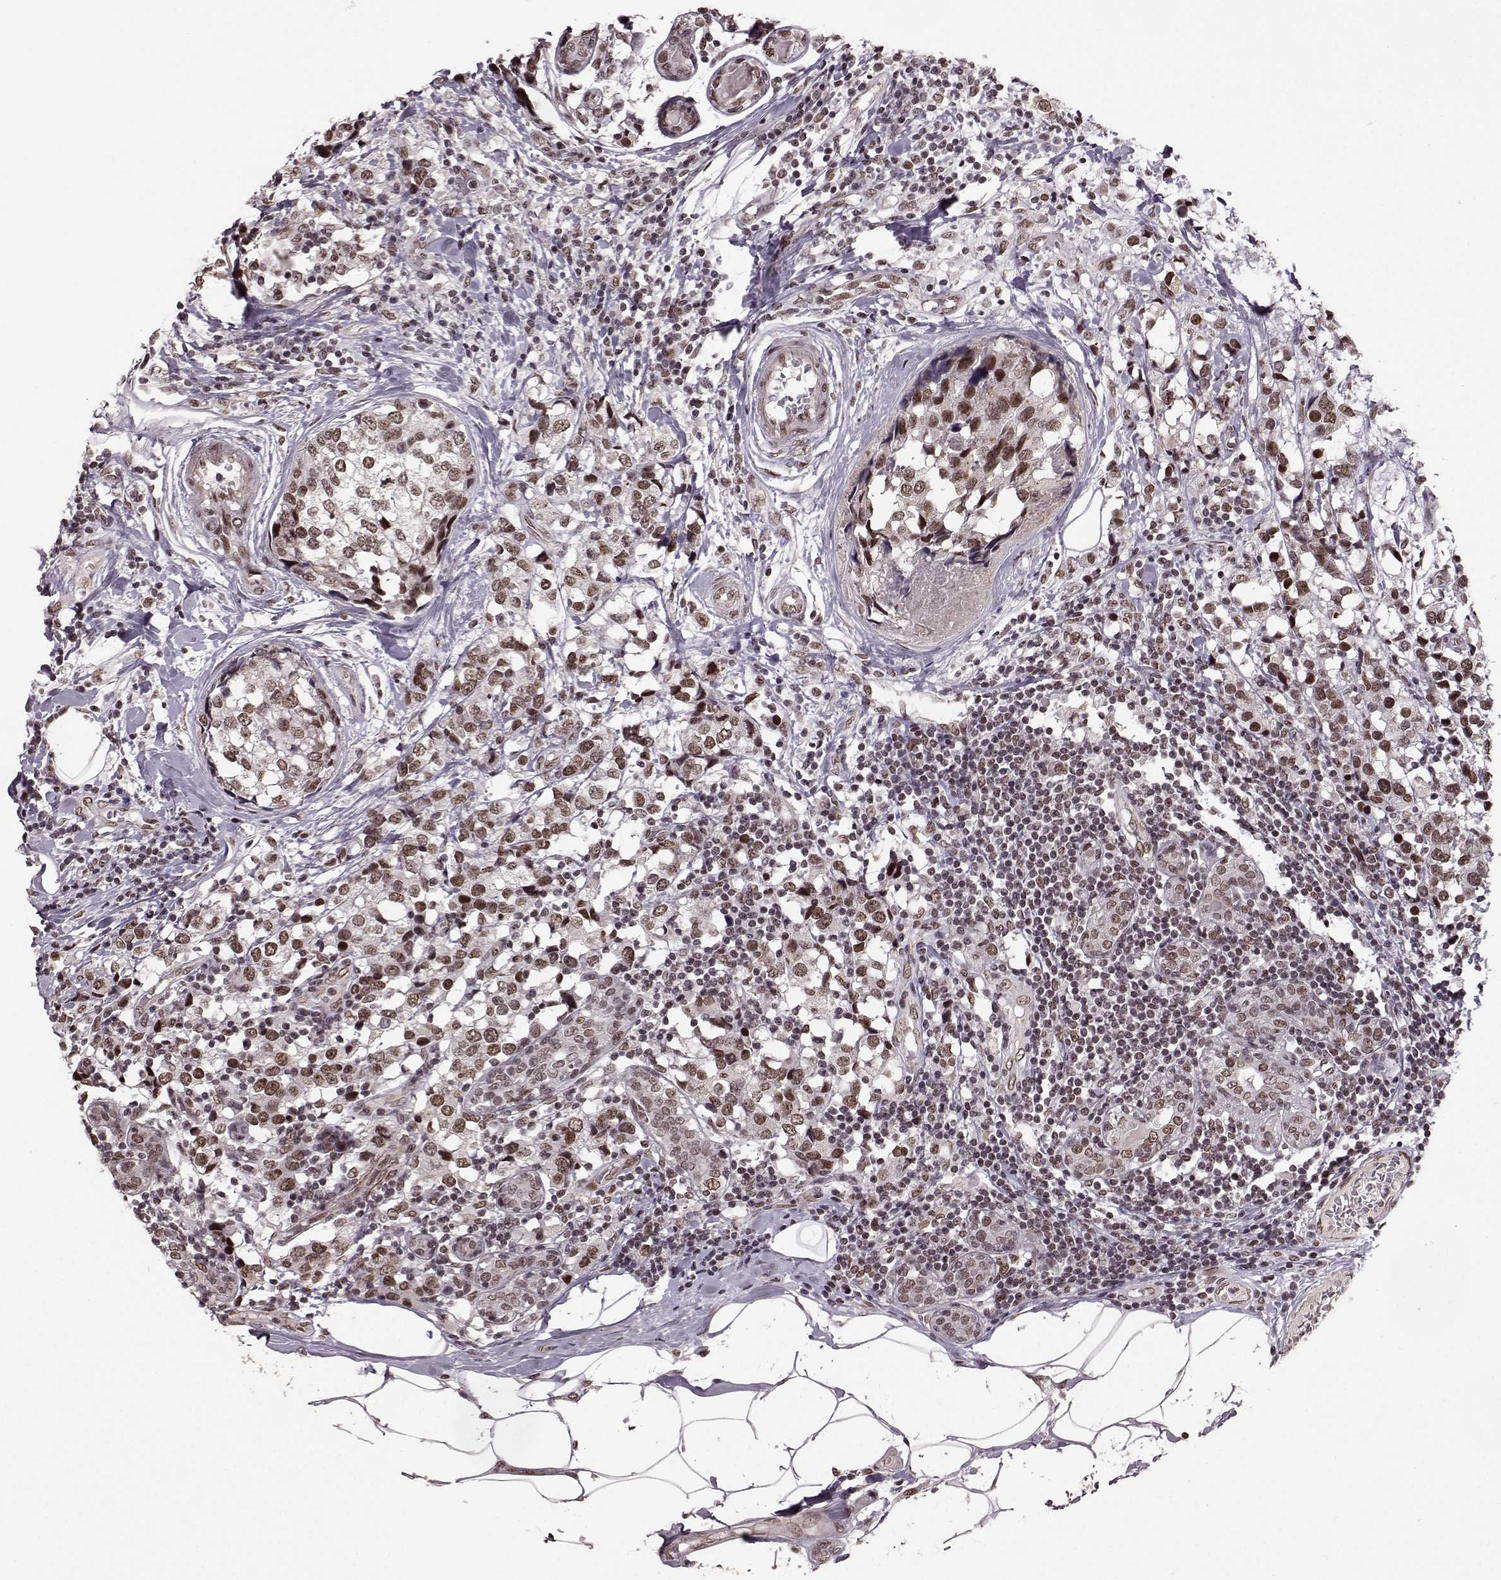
{"staining": {"intensity": "moderate", "quantity": ">75%", "location": "cytoplasmic/membranous"}, "tissue": "breast cancer", "cell_type": "Tumor cells", "image_type": "cancer", "snomed": [{"axis": "morphology", "description": "Lobular carcinoma"}, {"axis": "topography", "description": "Breast"}], "caption": "IHC of breast cancer (lobular carcinoma) exhibits medium levels of moderate cytoplasmic/membranous expression in approximately >75% of tumor cells. Nuclei are stained in blue.", "gene": "RRAGD", "patient": {"sex": "female", "age": 59}}